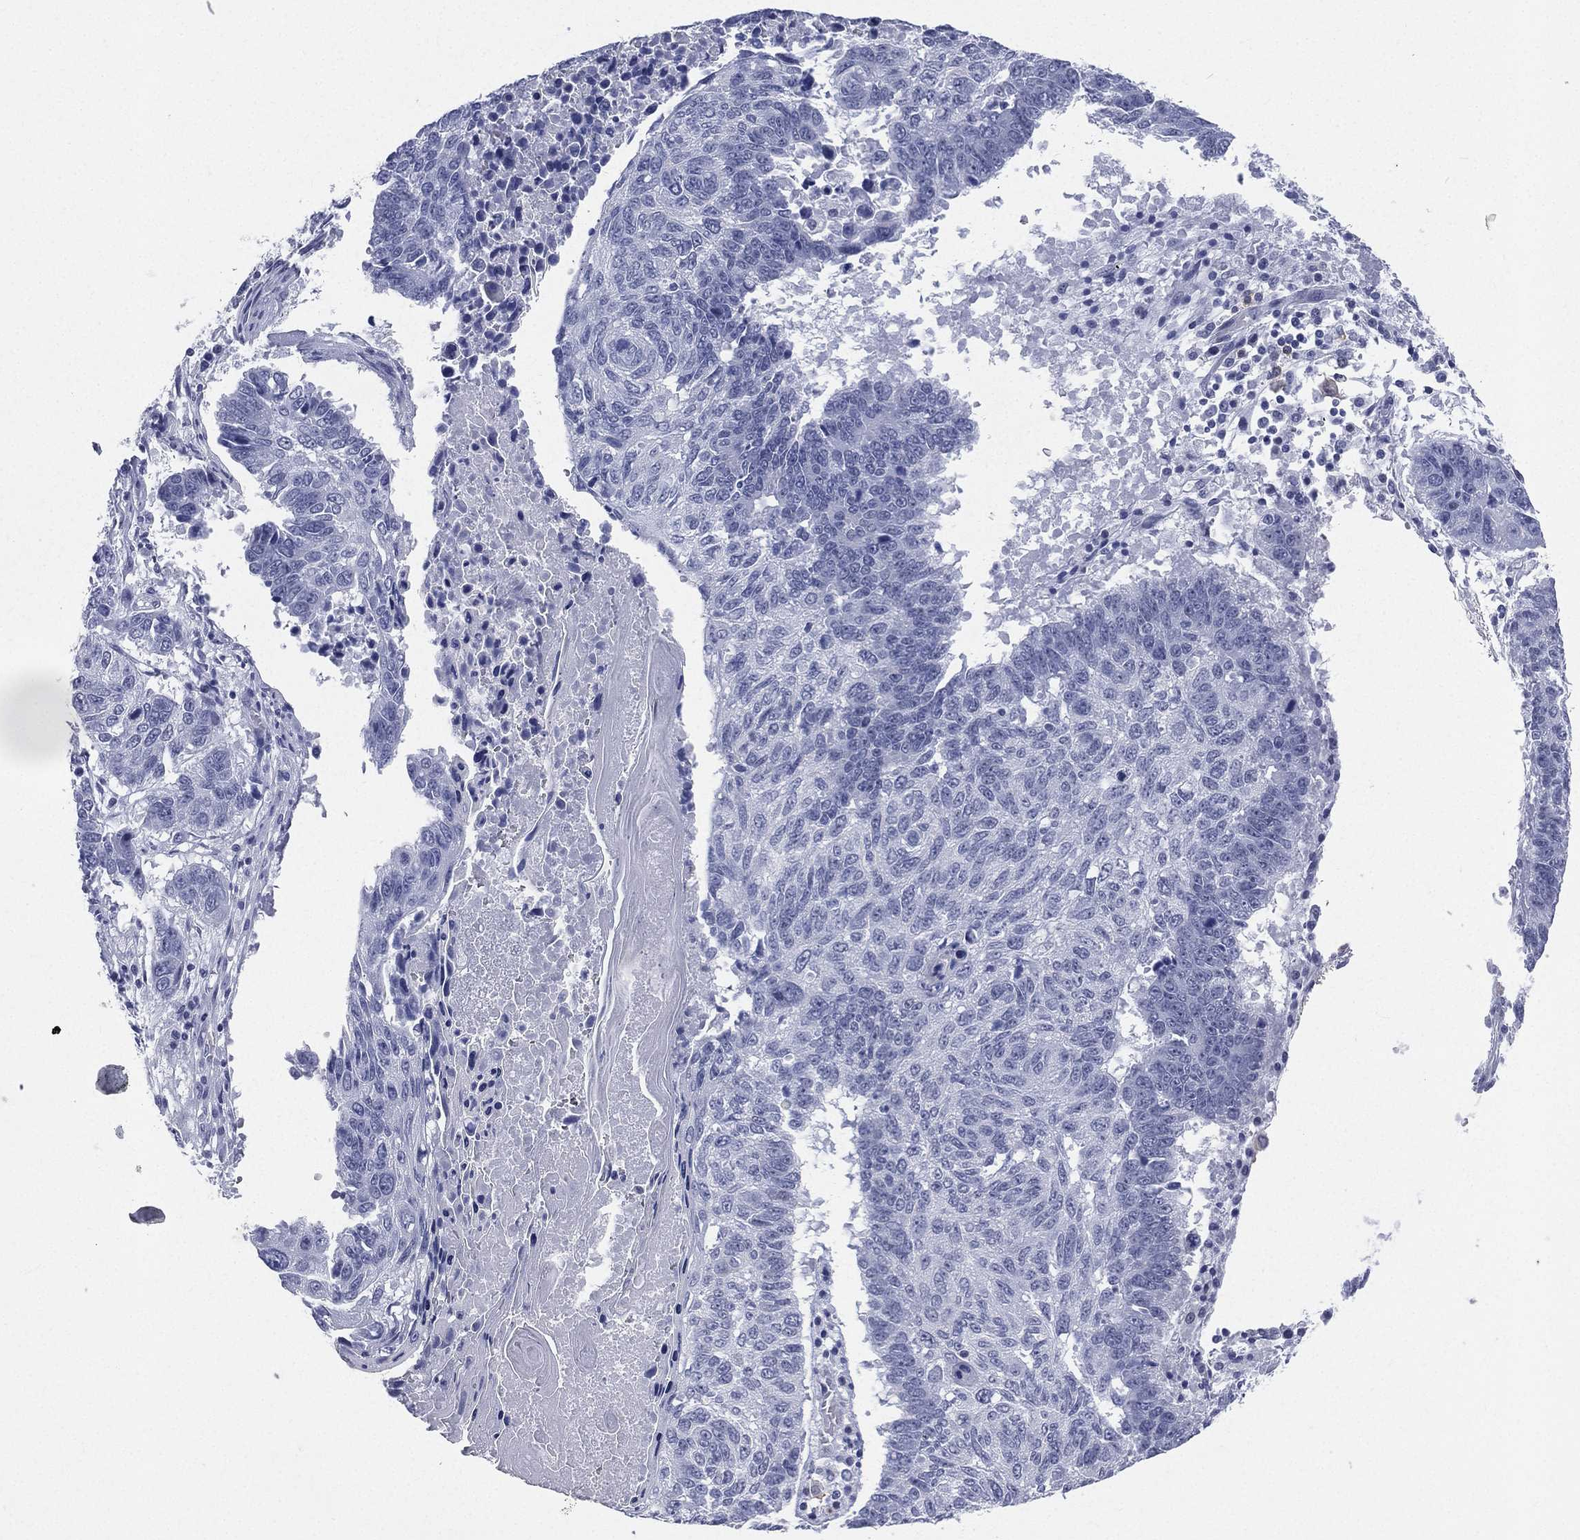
{"staining": {"intensity": "negative", "quantity": "none", "location": "none"}, "tissue": "lung cancer", "cell_type": "Tumor cells", "image_type": "cancer", "snomed": [{"axis": "morphology", "description": "Squamous cell carcinoma, NOS"}, {"axis": "topography", "description": "Lung"}], "caption": "IHC micrograph of squamous cell carcinoma (lung) stained for a protein (brown), which shows no expression in tumor cells.", "gene": "CD22", "patient": {"sex": "male", "age": 73}}